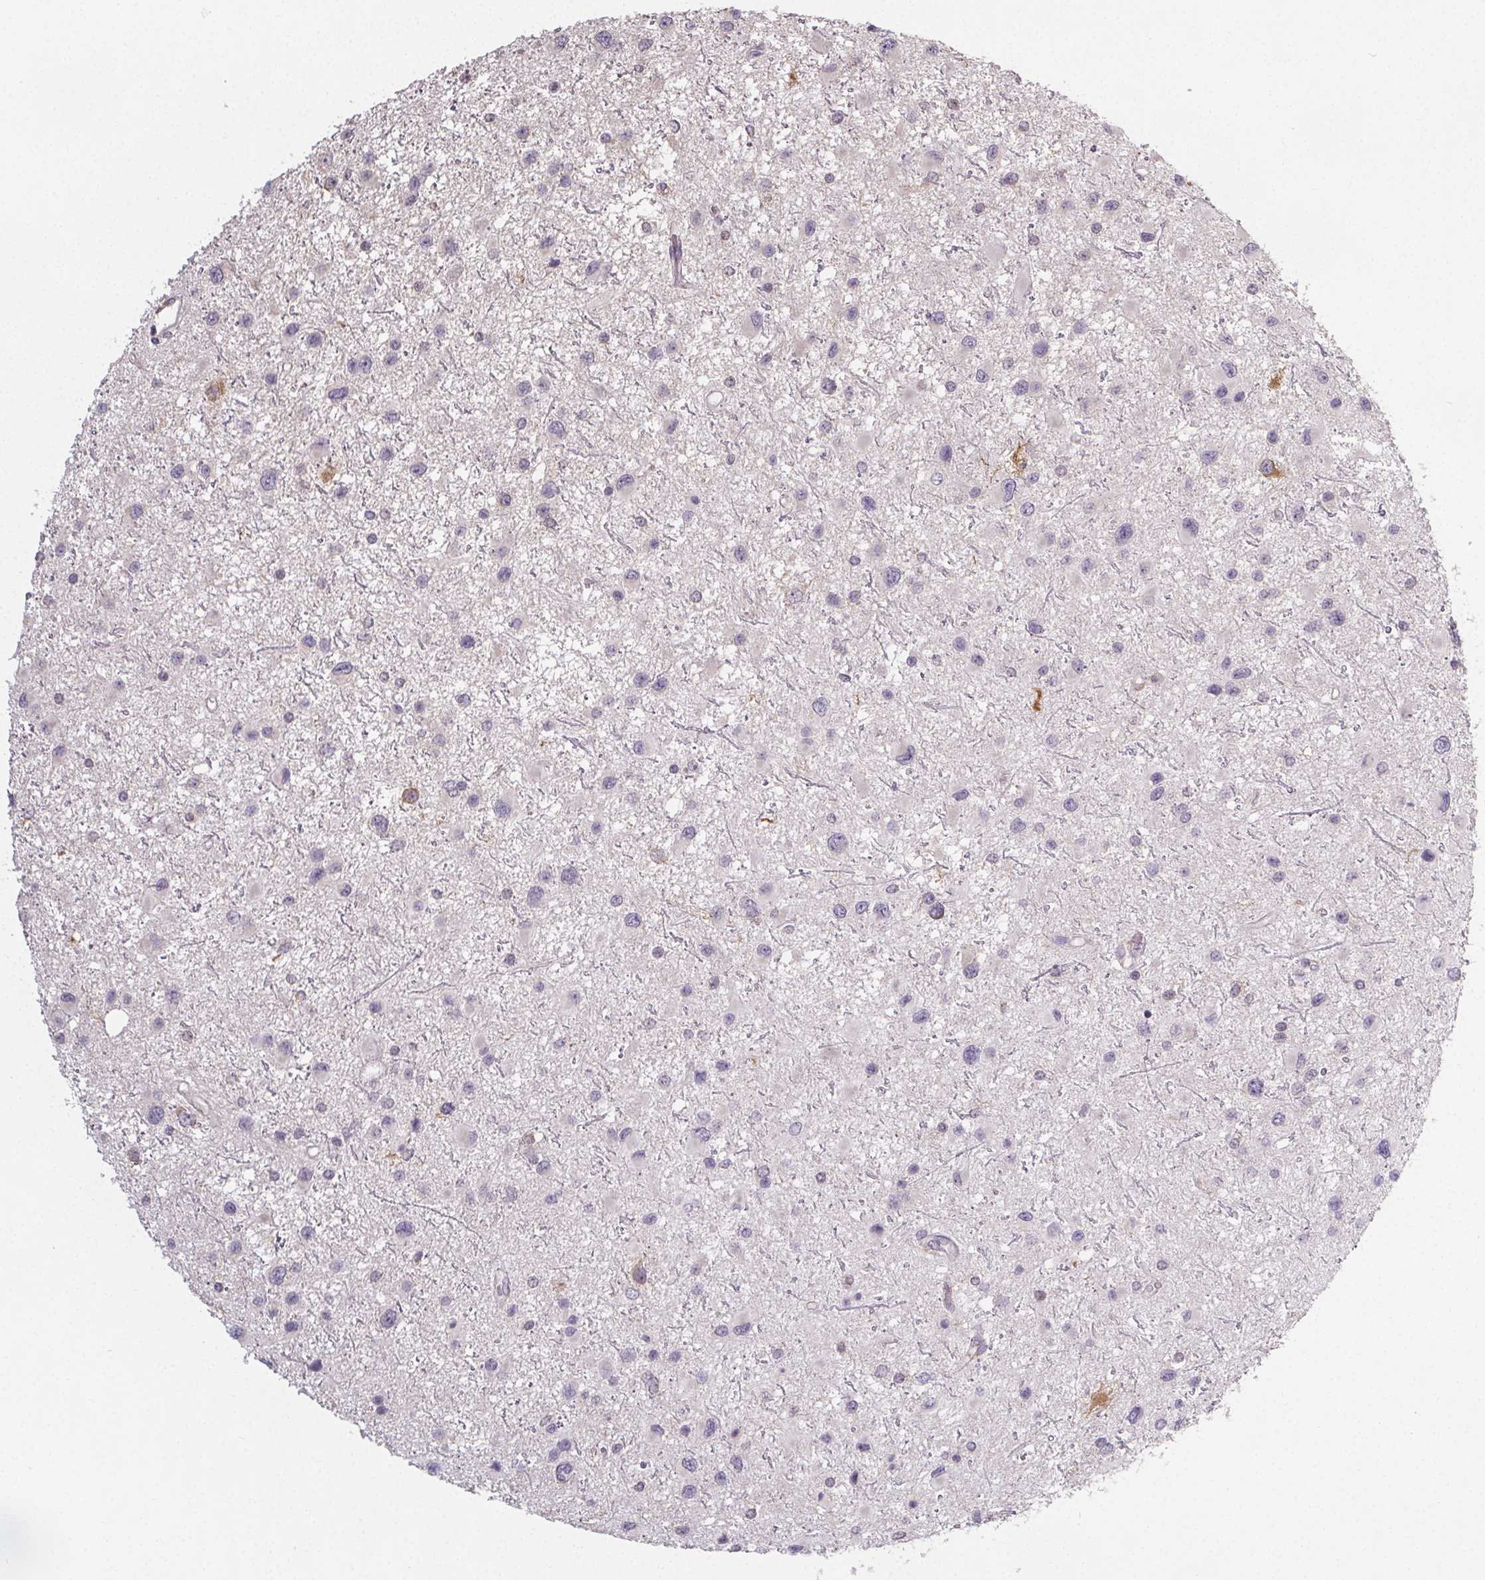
{"staining": {"intensity": "negative", "quantity": "none", "location": "none"}, "tissue": "glioma", "cell_type": "Tumor cells", "image_type": "cancer", "snomed": [{"axis": "morphology", "description": "Glioma, malignant, Low grade"}, {"axis": "topography", "description": "Brain"}], "caption": "IHC histopathology image of human glioma stained for a protein (brown), which demonstrates no expression in tumor cells.", "gene": "SLC26A2", "patient": {"sex": "female", "age": 32}}